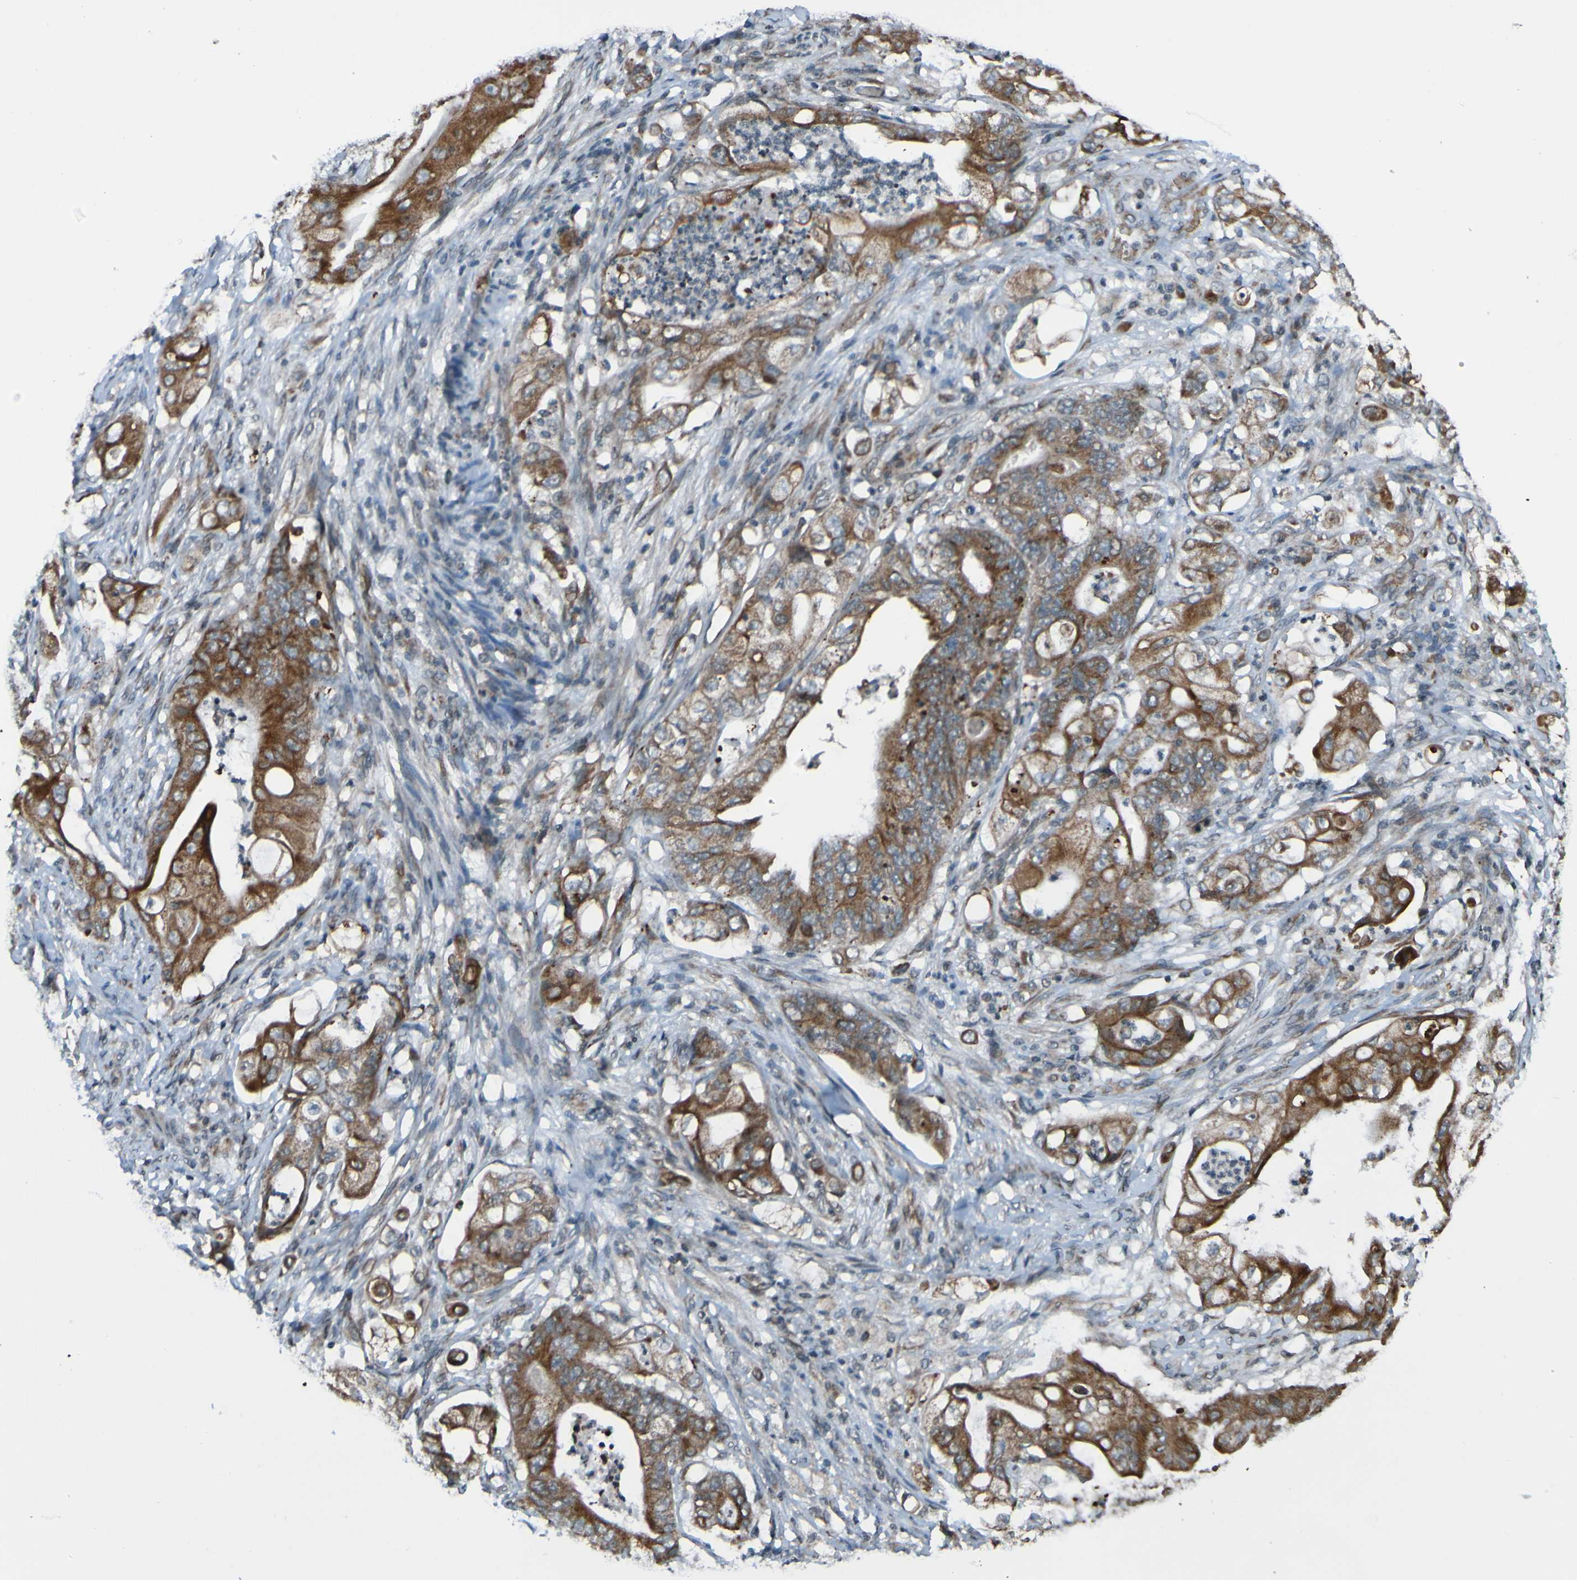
{"staining": {"intensity": "moderate", "quantity": ">75%", "location": "cytoplasmic/membranous"}, "tissue": "stomach cancer", "cell_type": "Tumor cells", "image_type": "cancer", "snomed": [{"axis": "morphology", "description": "Adenocarcinoma, NOS"}, {"axis": "topography", "description": "Stomach"}], "caption": "IHC micrograph of human stomach cancer stained for a protein (brown), which shows medium levels of moderate cytoplasmic/membranous expression in about >75% of tumor cells.", "gene": "UNG", "patient": {"sex": "female", "age": 73}}